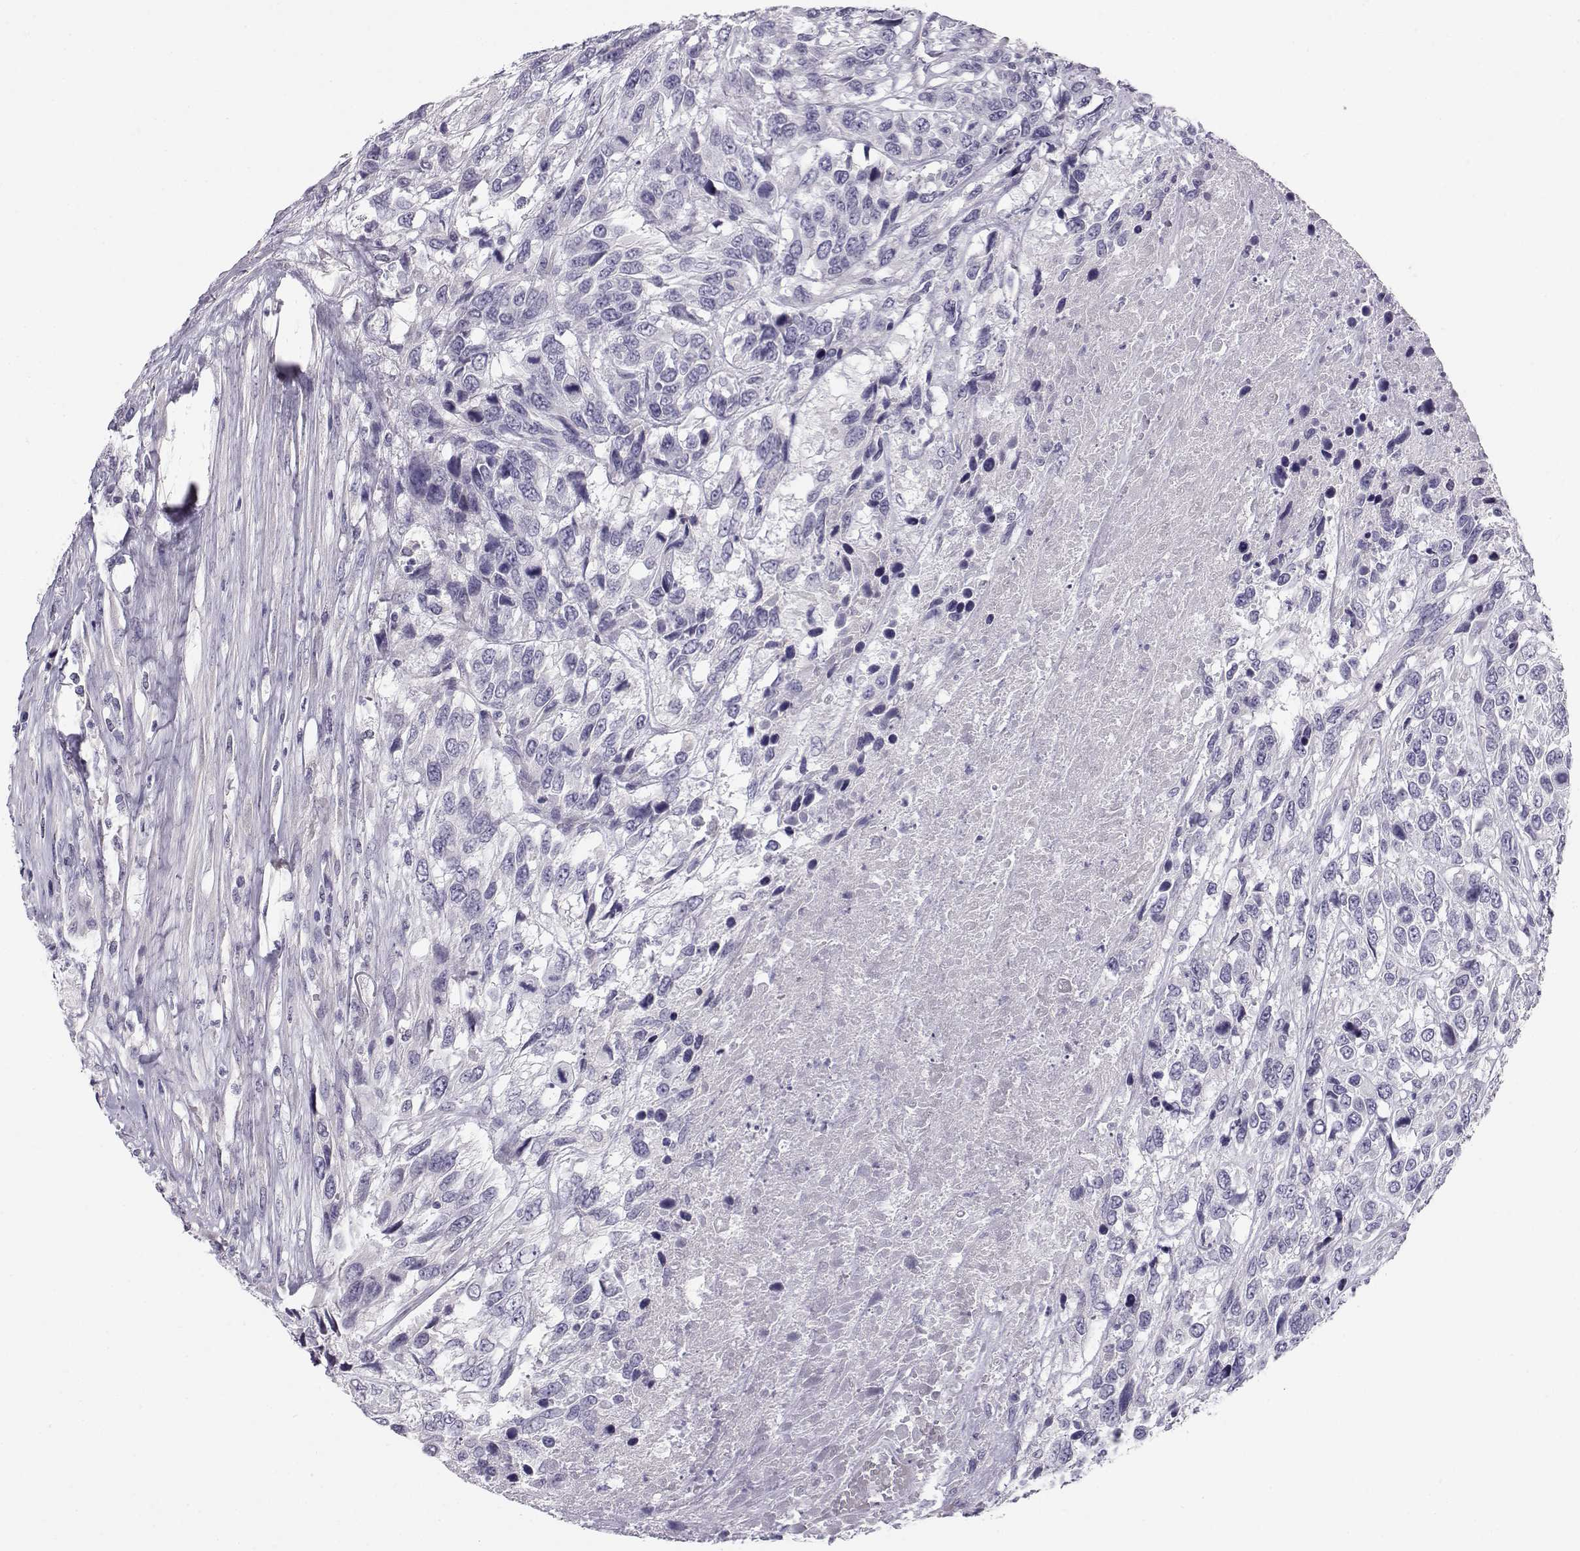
{"staining": {"intensity": "negative", "quantity": "none", "location": "none"}, "tissue": "urothelial cancer", "cell_type": "Tumor cells", "image_type": "cancer", "snomed": [{"axis": "morphology", "description": "Urothelial carcinoma, High grade"}, {"axis": "topography", "description": "Urinary bladder"}], "caption": "There is no significant positivity in tumor cells of high-grade urothelial carcinoma.", "gene": "KCNMB4", "patient": {"sex": "female", "age": 70}}